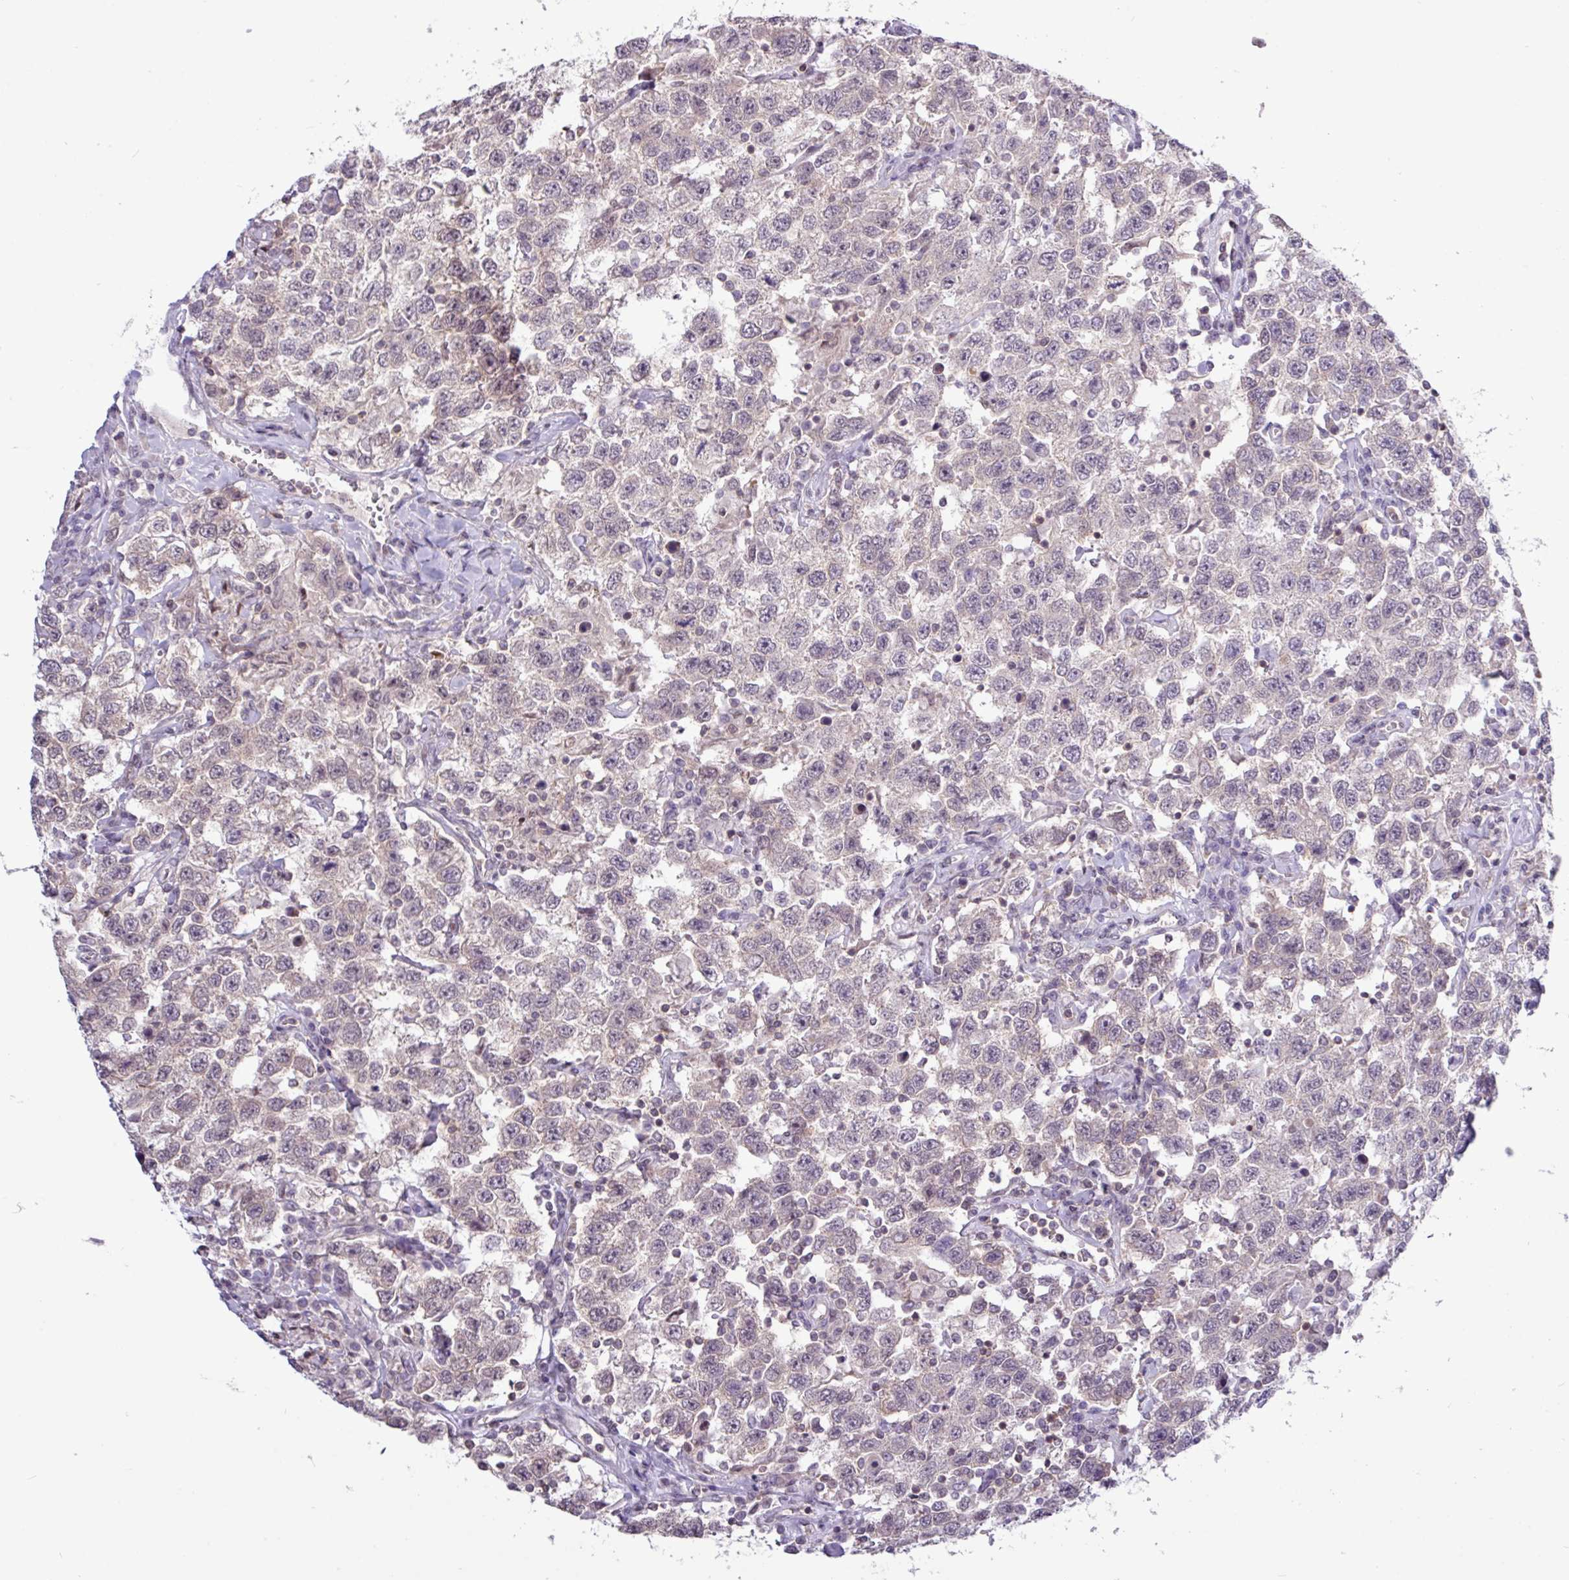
{"staining": {"intensity": "negative", "quantity": "none", "location": "none"}, "tissue": "testis cancer", "cell_type": "Tumor cells", "image_type": "cancer", "snomed": [{"axis": "morphology", "description": "Seminoma, NOS"}, {"axis": "topography", "description": "Testis"}], "caption": "There is no significant staining in tumor cells of testis seminoma.", "gene": "RTL3", "patient": {"sex": "male", "age": 41}}